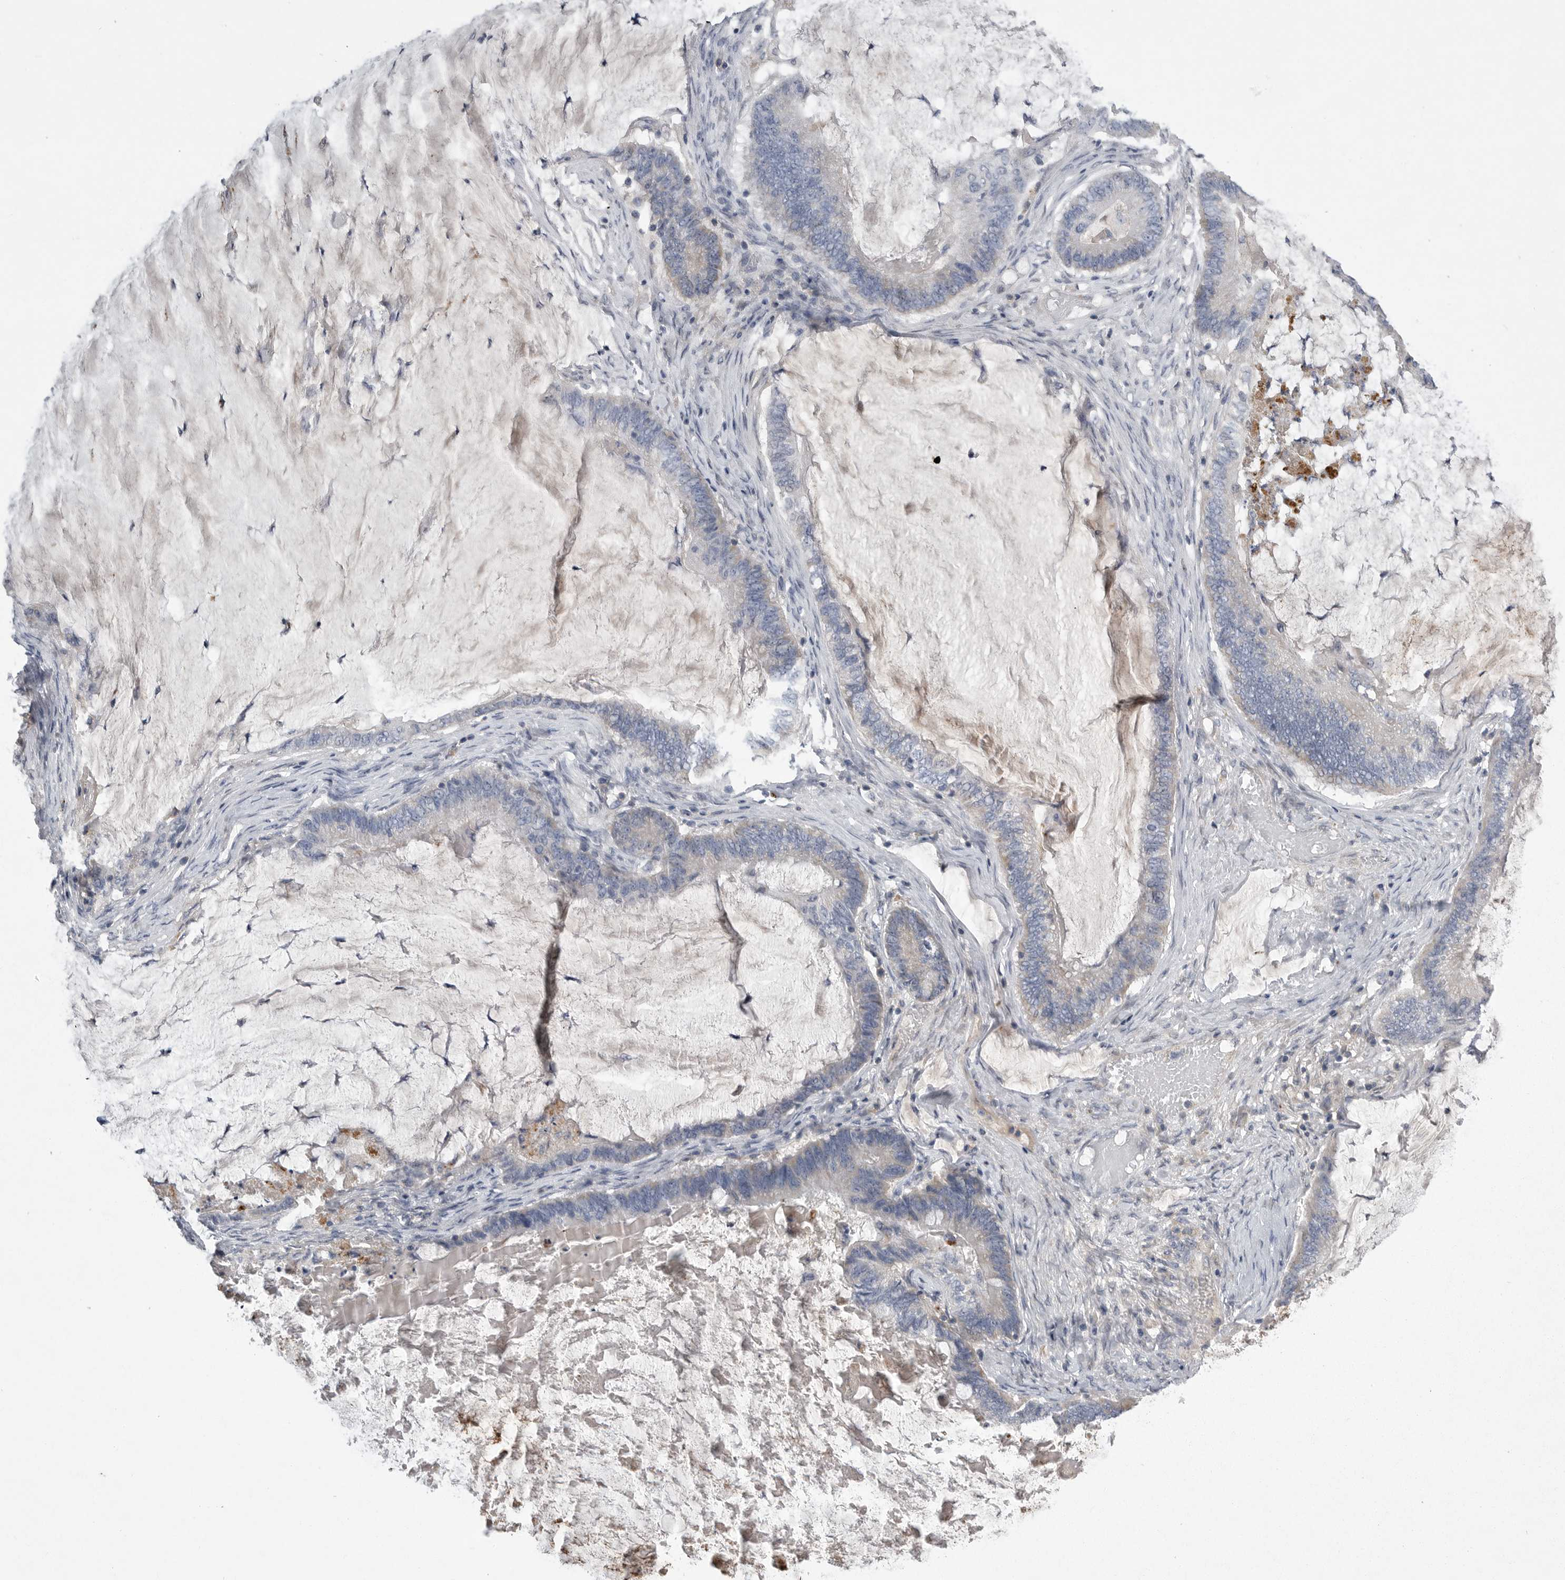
{"staining": {"intensity": "negative", "quantity": "none", "location": "none"}, "tissue": "ovarian cancer", "cell_type": "Tumor cells", "image_type": "cancer", "snomed": [{"axis": "morphology", "description": "Cystadenocarcinoma, mucinous, NOS"}, {"axis": "topography", "description": "Ovary"}], "caption": "Micrograph shows no significant protein expression in tumor cells of mucinous cystadenocarcinoma (ovarian). The staining is performed using DAB (3,3'-diaminobenzidine) brown chromogen with nuclei counter-stained in using hematoxylin.", "gene": "CRP", "patient": {"sex": "female", "age": 61}}